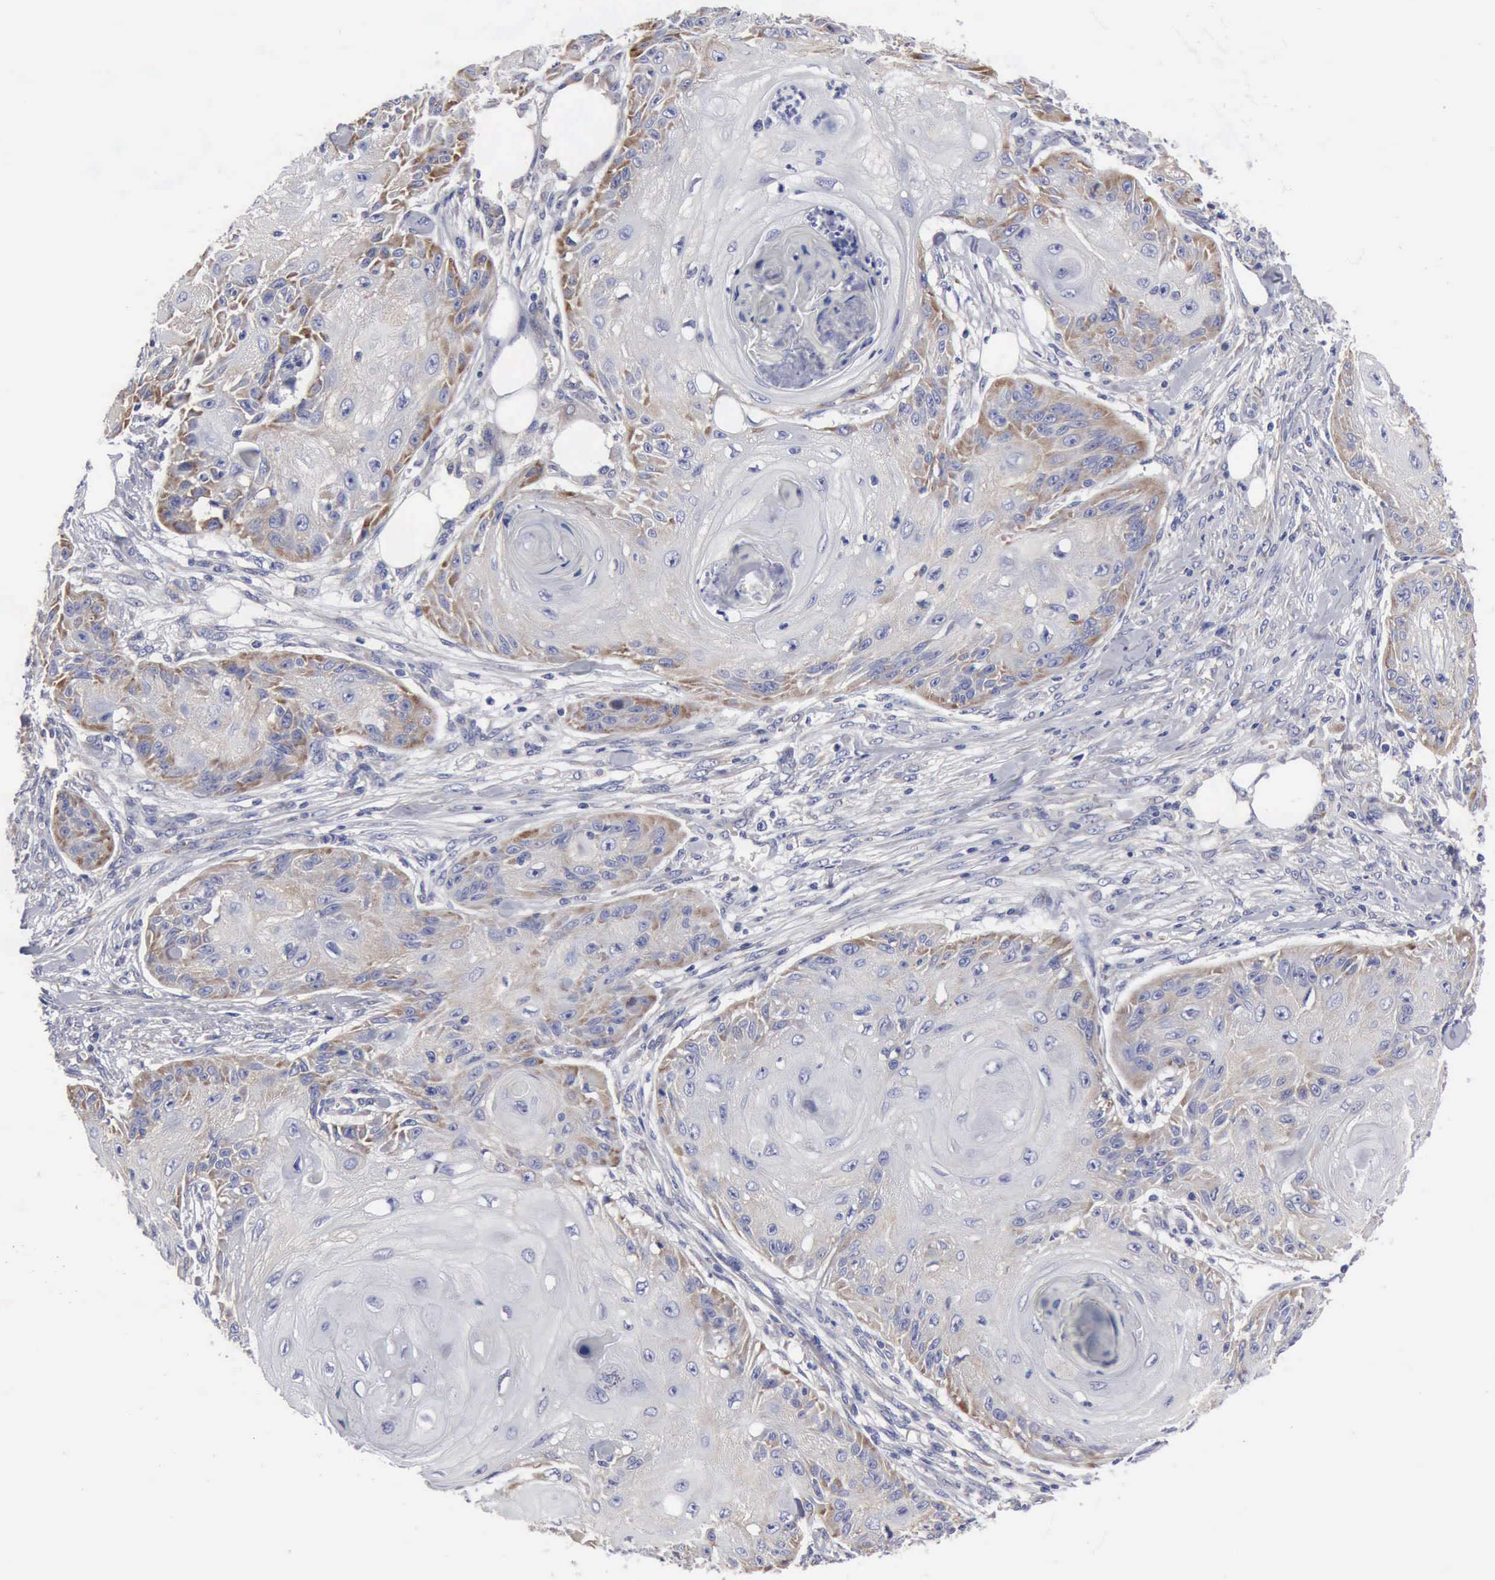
{"staining": {"intensity": "moderate", "quantity": "25%-75%", "location": "cytoplasmic/membranous"}, "tissue": "skin cancer", "cell_type": "Tumor cells", "image_type": "cancer", "snomed": [{"axis": "morphology", "description": "Squamous cell carcinoma, NOS"}, {"axis": "topography", "description": "Skin"}], "caption": "Protein positivity by immunohistochemistry reveals moderate cytoplasmic/membranous staining in approximately 25%-75% of tumor cells in skin squamous cell carcinoma.", "gene": "TXLNG", "patient": {"sex": "female", "age": 88}}